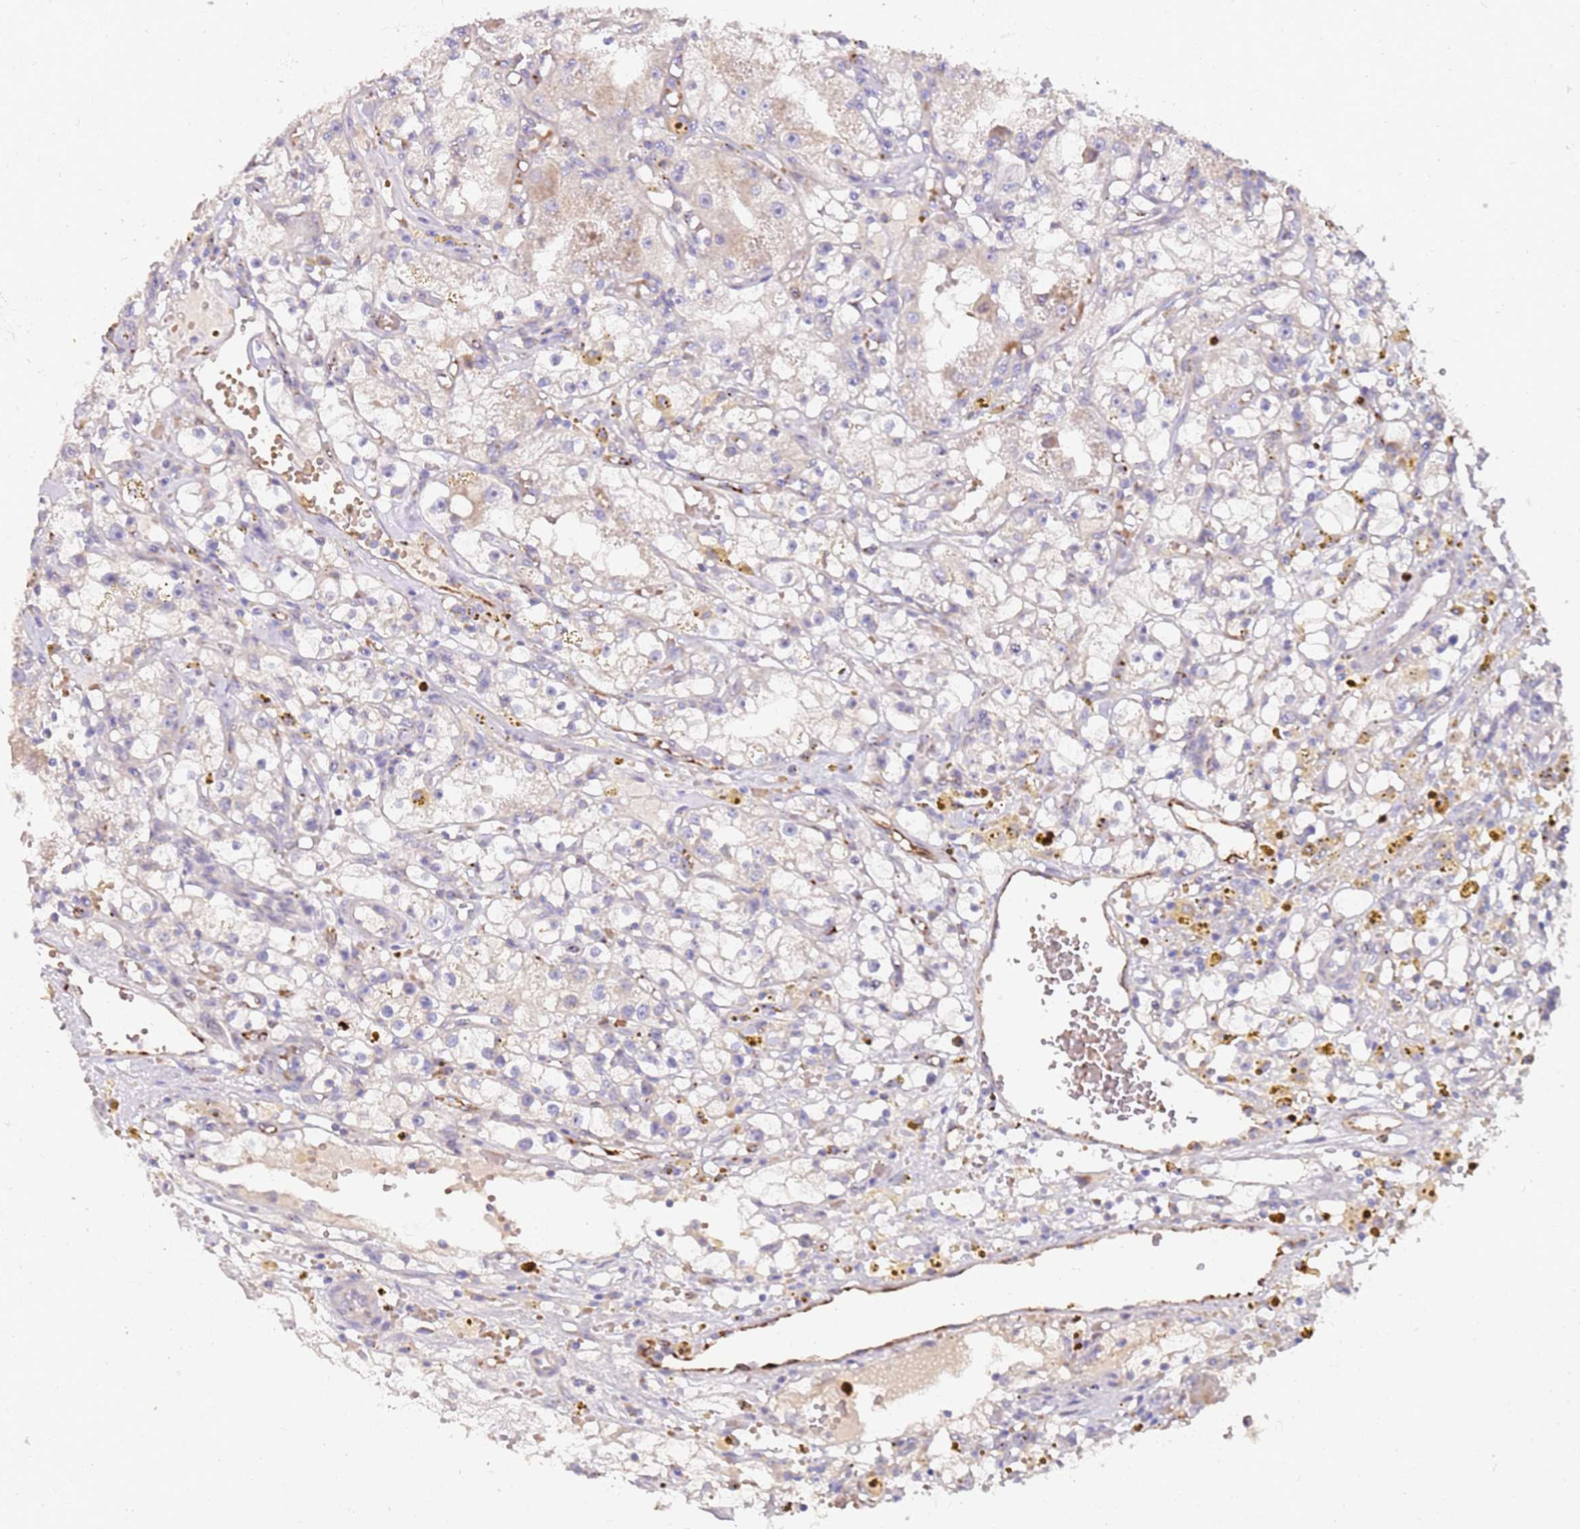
{"staining": {"intensity": "negative", "quantity": "none", "location": "none"}, "tissue": "renal cancer", "cell_type": "Tumor cells", "image_type": "cancer", "snomed": [{"axis": "morphology", "description": "Adenocarcinoma, NOS"}, {"axis": "topography", "description": "Kidney"}], "caption": "Immunohistochemical staining of human renal cancer (adenocarcinoma) displays no significant positivity in tumor cells.", "gene": "NMUR2", "patient": {"sex": "male", "age": 56}}